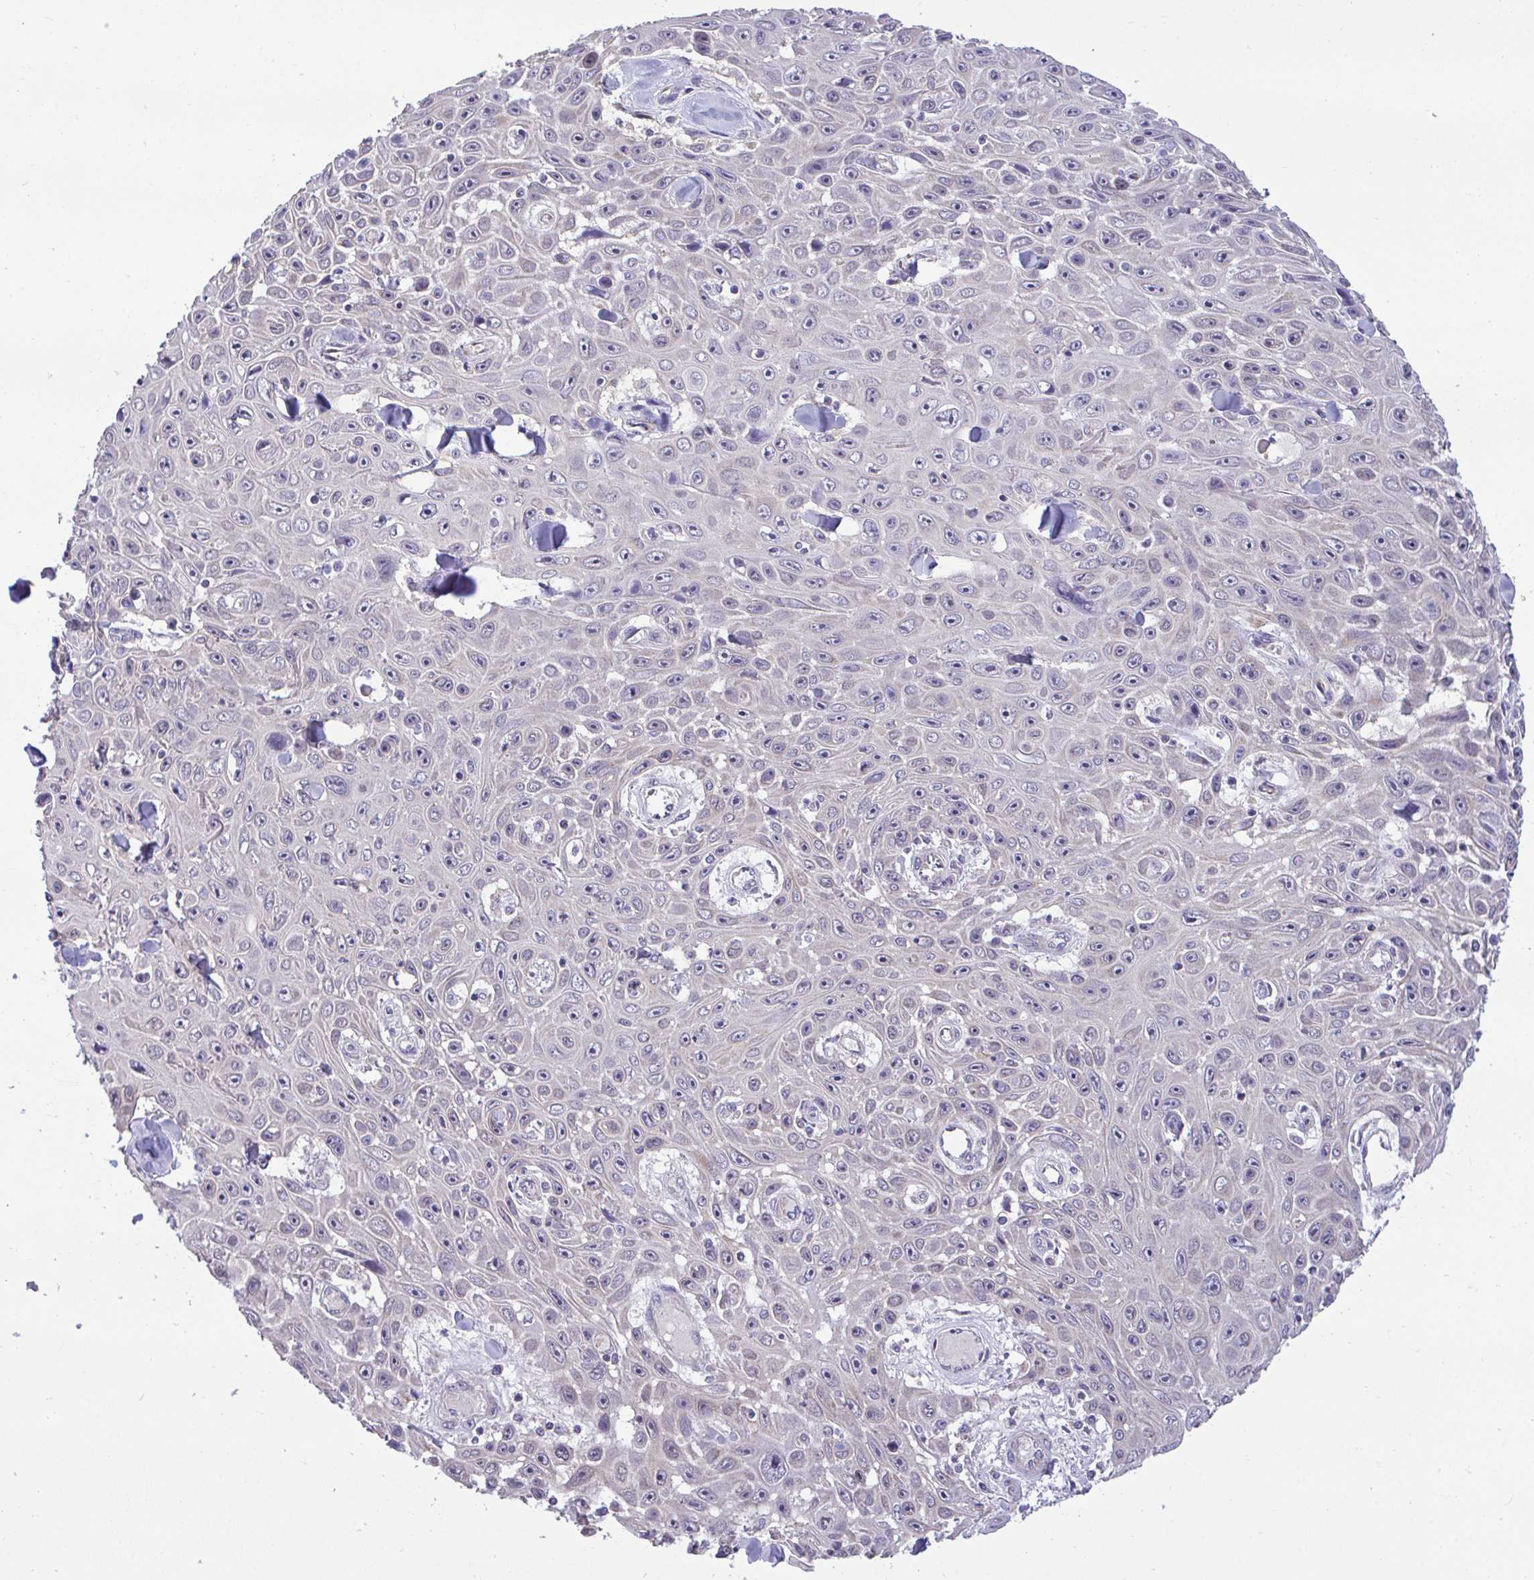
{"staining": {"intensity": "negative", "quantity": "none", "location": "none"}, "tissue": "skin cancer", "cell_type": "Tumor cells", "image_type": "cancer", "snomed": [{"axis": "morphology", "description": "Squamous cell carcinoma, NOS"}, {"axis": "topography", "description": "Skin"}], "caption": "This is a micrograph of immunohistochemistry staining of skin squamous cell carcinoma, which shows no staining in tumor cells.", "gene": "SARS2", "patient": {"sex": "male", "age": 82}}